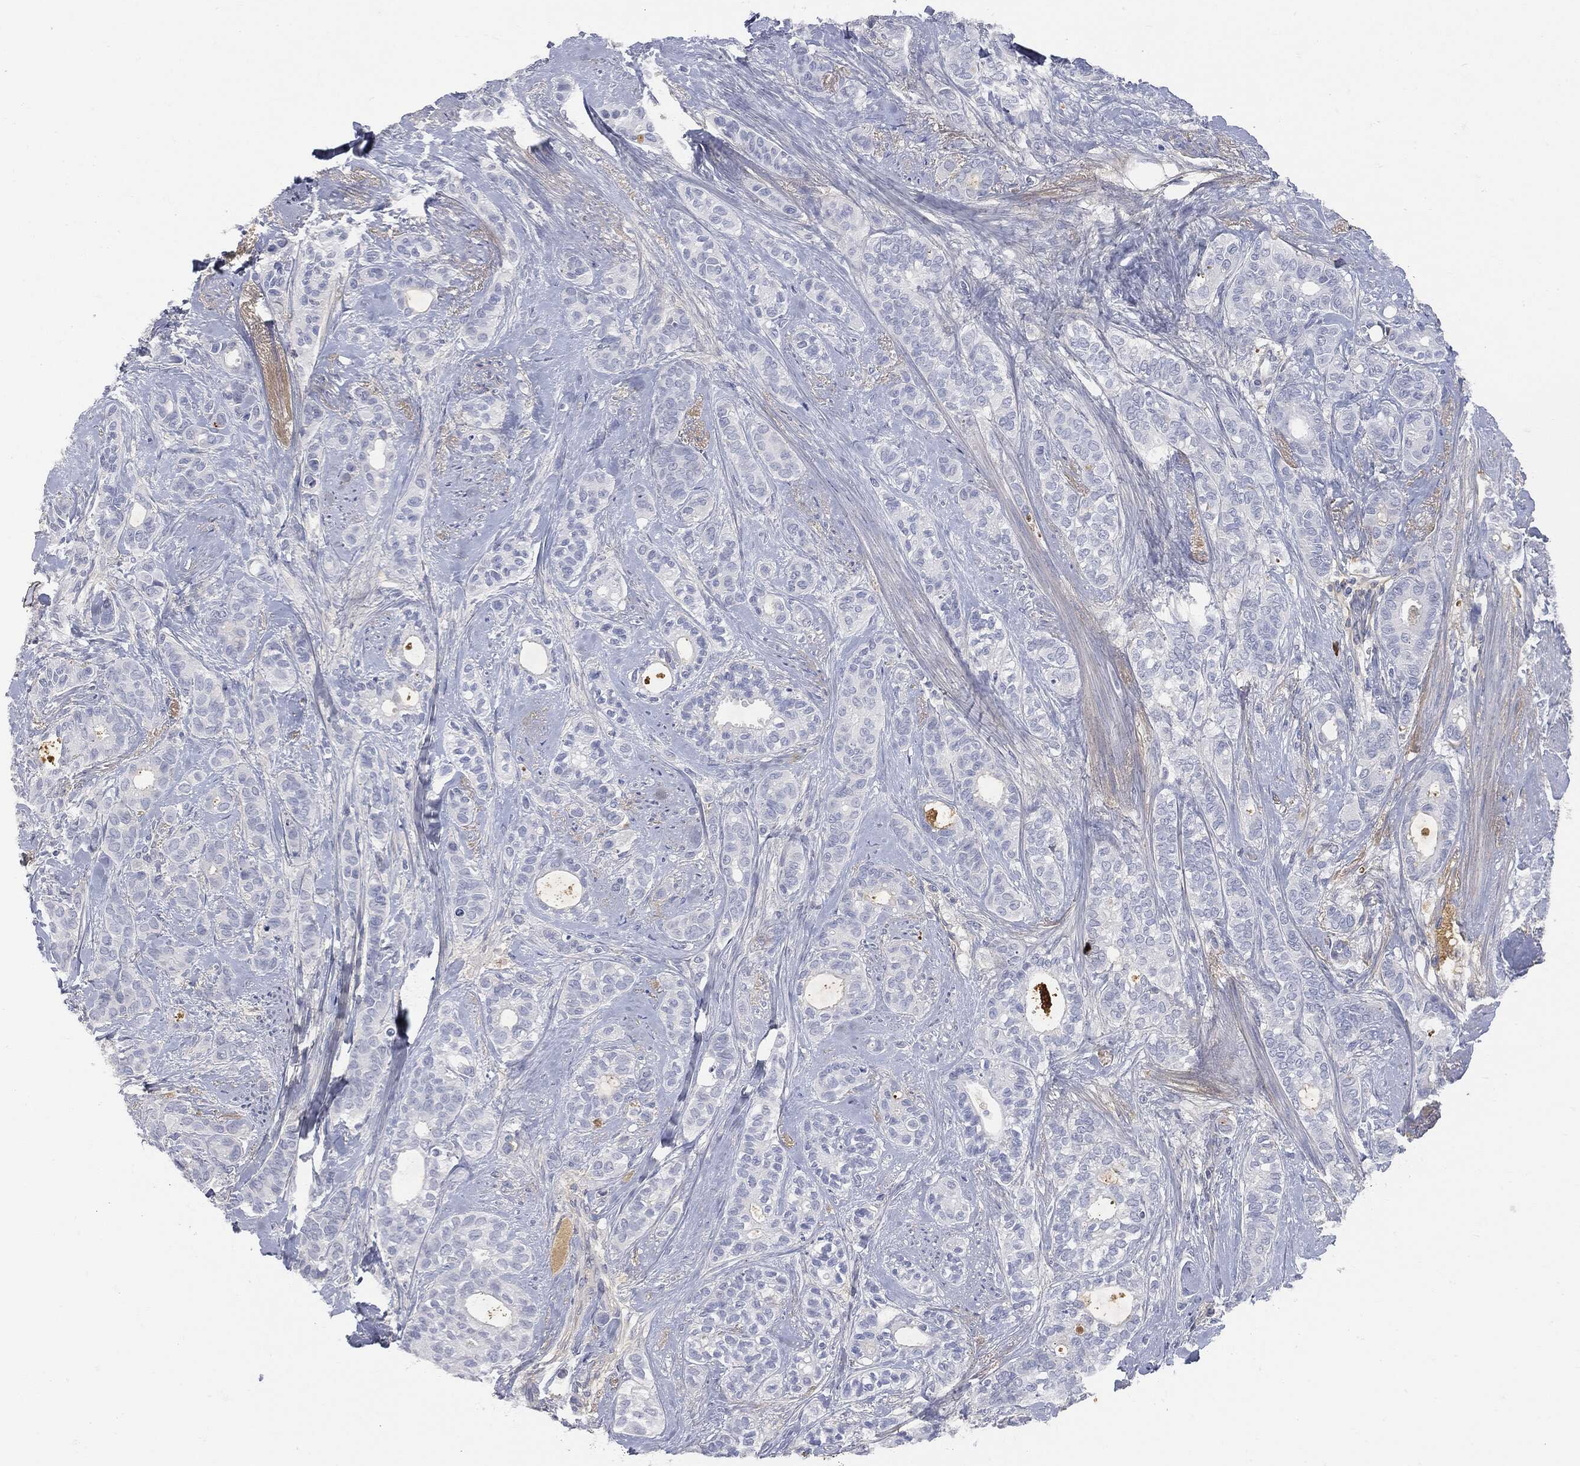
{"staining": {"intensity": "negative", "quantity": "none", "location": "none"}, "tissue": "breast cancer", "cell_type": "Tumor cells", "image_type": "cancer", "snomed": [{"axis": "morphology", "description": "Duct carcinoma"}, {"axis": "topography", "description": "Breast"}], "caption": "There is no significant staining in tumor cells of breast cancer.", "gene": "BTK", "patient": {"sex": "female", "age": 71}}